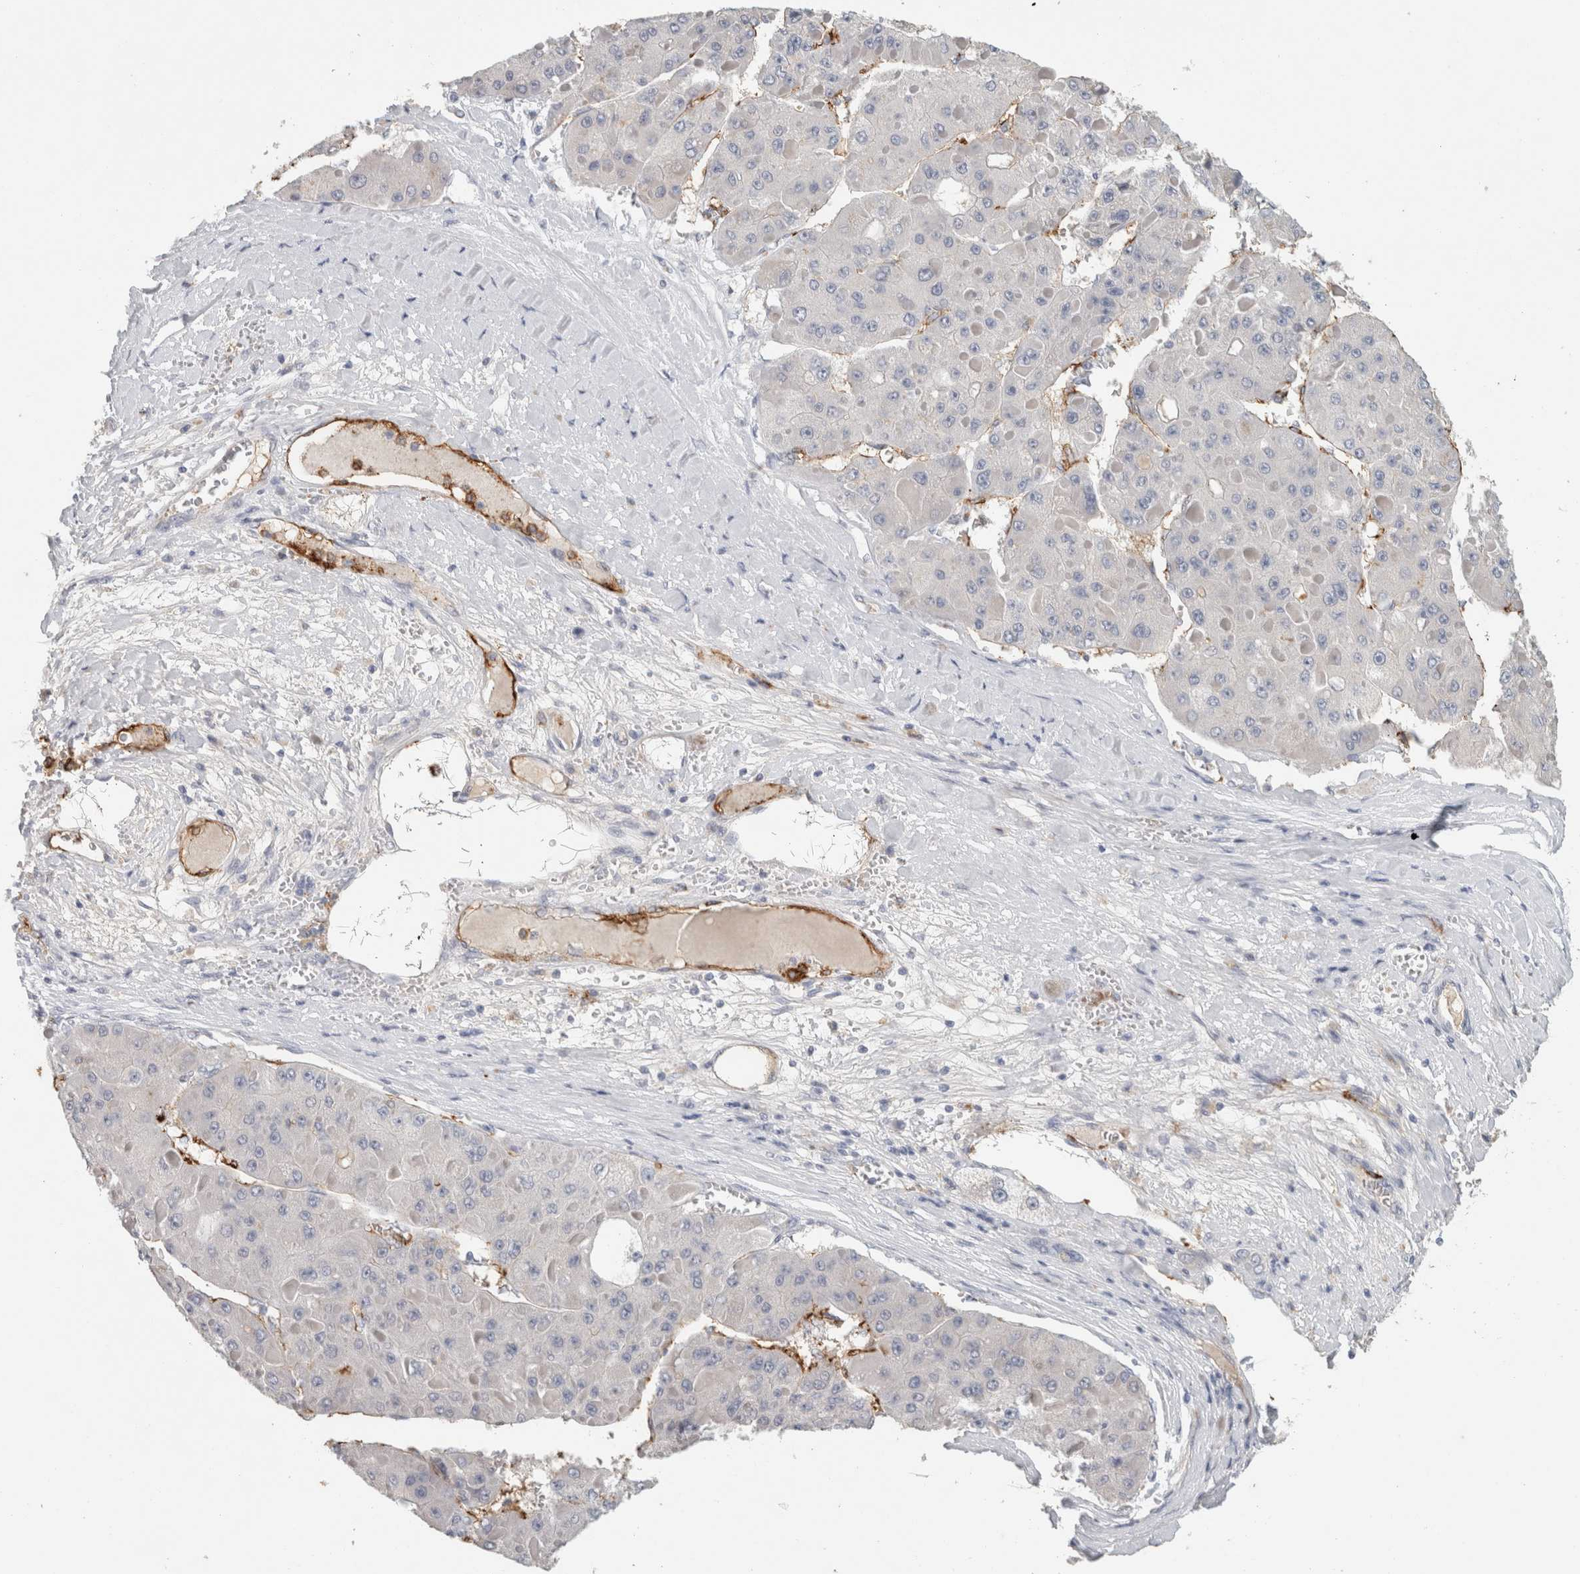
{"staining": {"intensity": "negative", "quantity": "none", "location": "none"}, "tissue": "liver cancer", "cell_type": "Tumor cells", "image_type": "cancer", "snomed": [{"axis": "morphology", "description": "Carcinoma, Hepatocellular, NOS"}, {"axis": "topography", "description": "Liver"}], "caption": "Human liver cancer stained for a protein using immunohistochemistry exhibits no staining in tumor cells.", "gene": "CD36", "patient": {"sex": "female", "age": 73}}